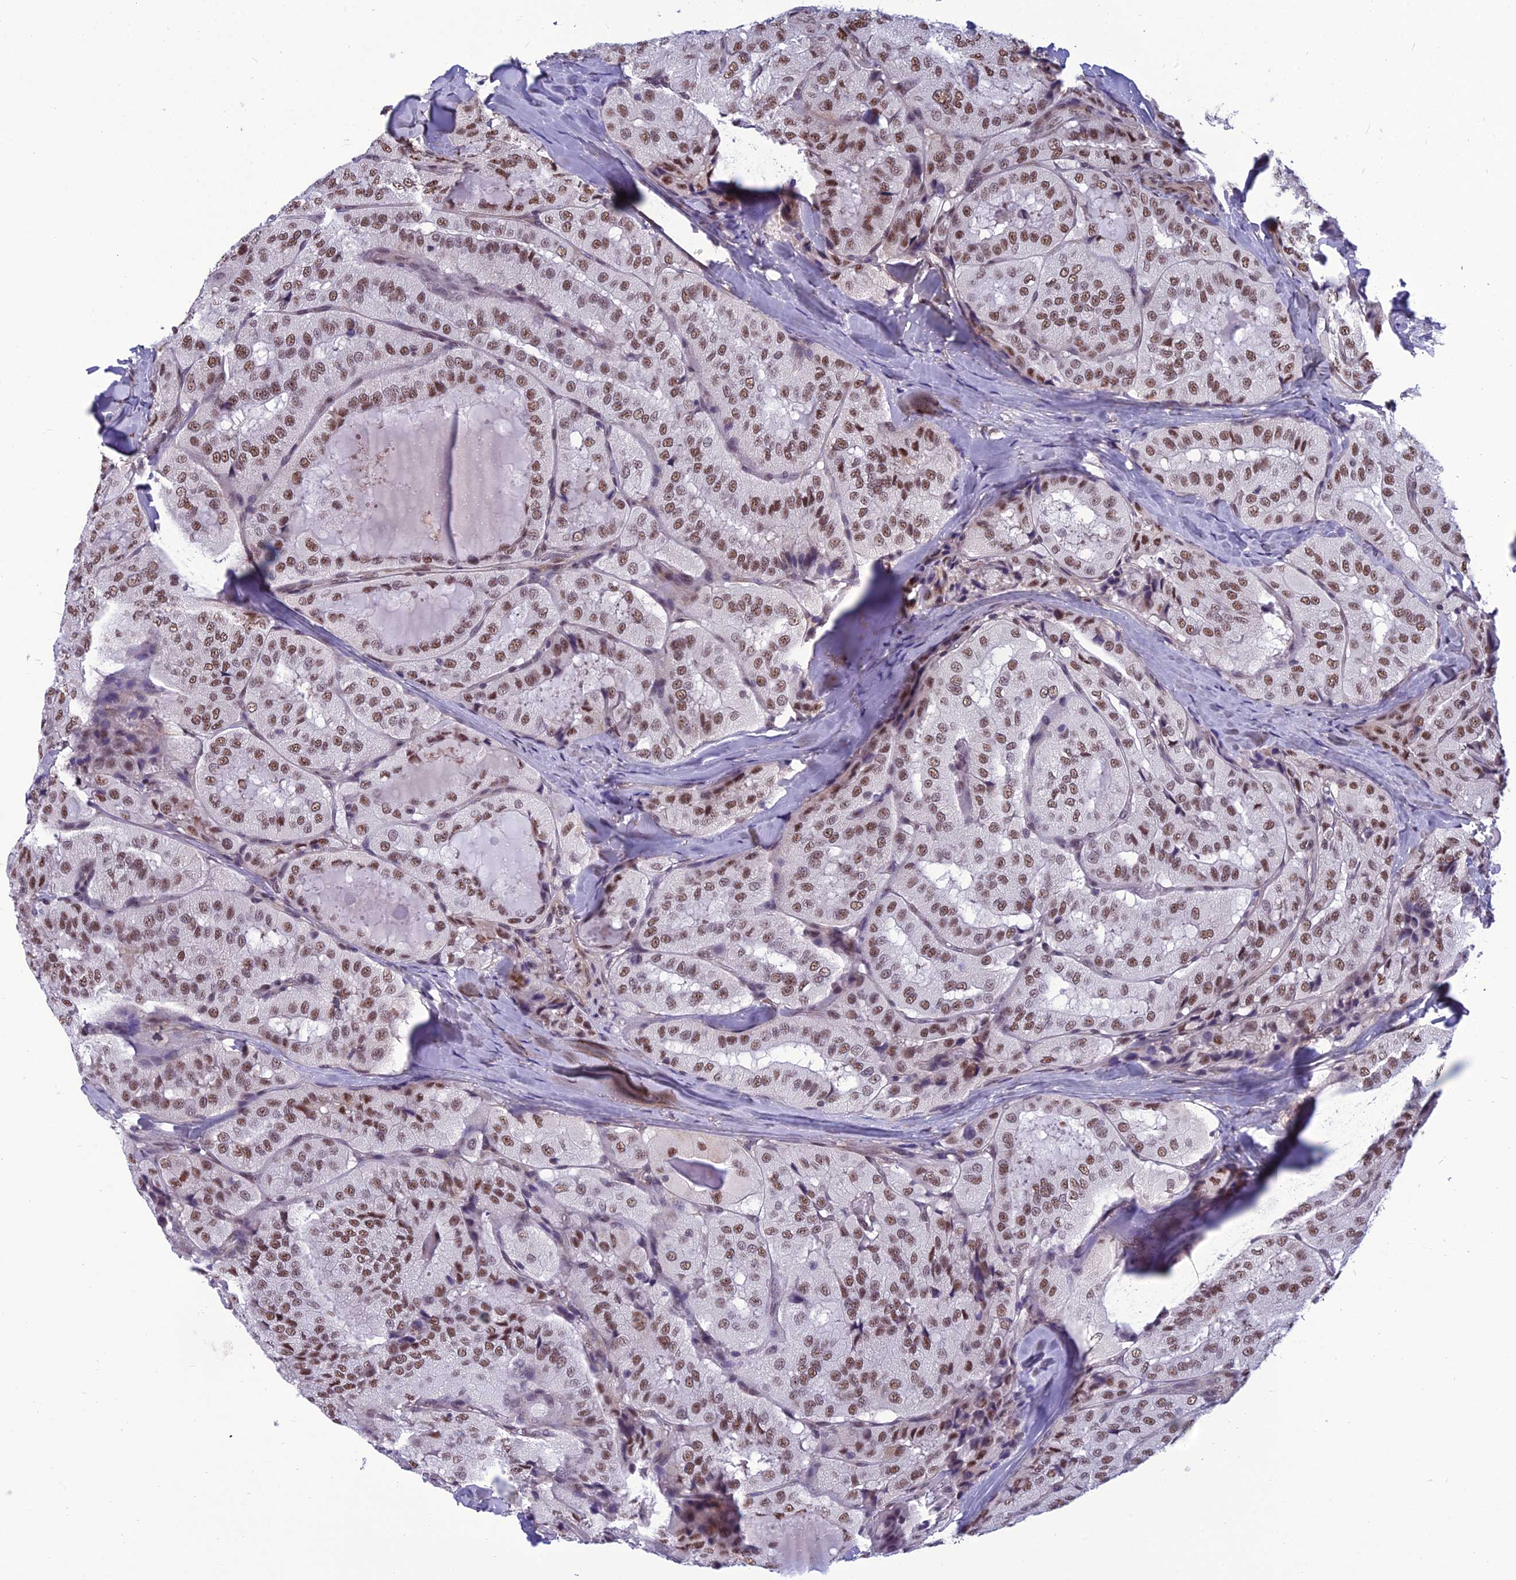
{"staining": {"intensity": "moderate", "quantity": ">75%", "location": "nuclear"}, "tissue": "thyroid cancer", "cell_type": "Tumor cells", "image_type": "cancer", "snomed": [{"axis": "morphology", "description": "Normal tissue, NOS"}, {"axis": "morphology", "description": "Papillary adenocarcinoma, NOS"}, {"axis": "topography", "description": "Thyroid gland"}], "caption": "Brown immunohistochemical staining in human thyroid cancer exhibits moderate nuclear expression in about >75% of tumor cells.", "gene": "RSRC1", "patient": {"sex": "female", "age": 59}}